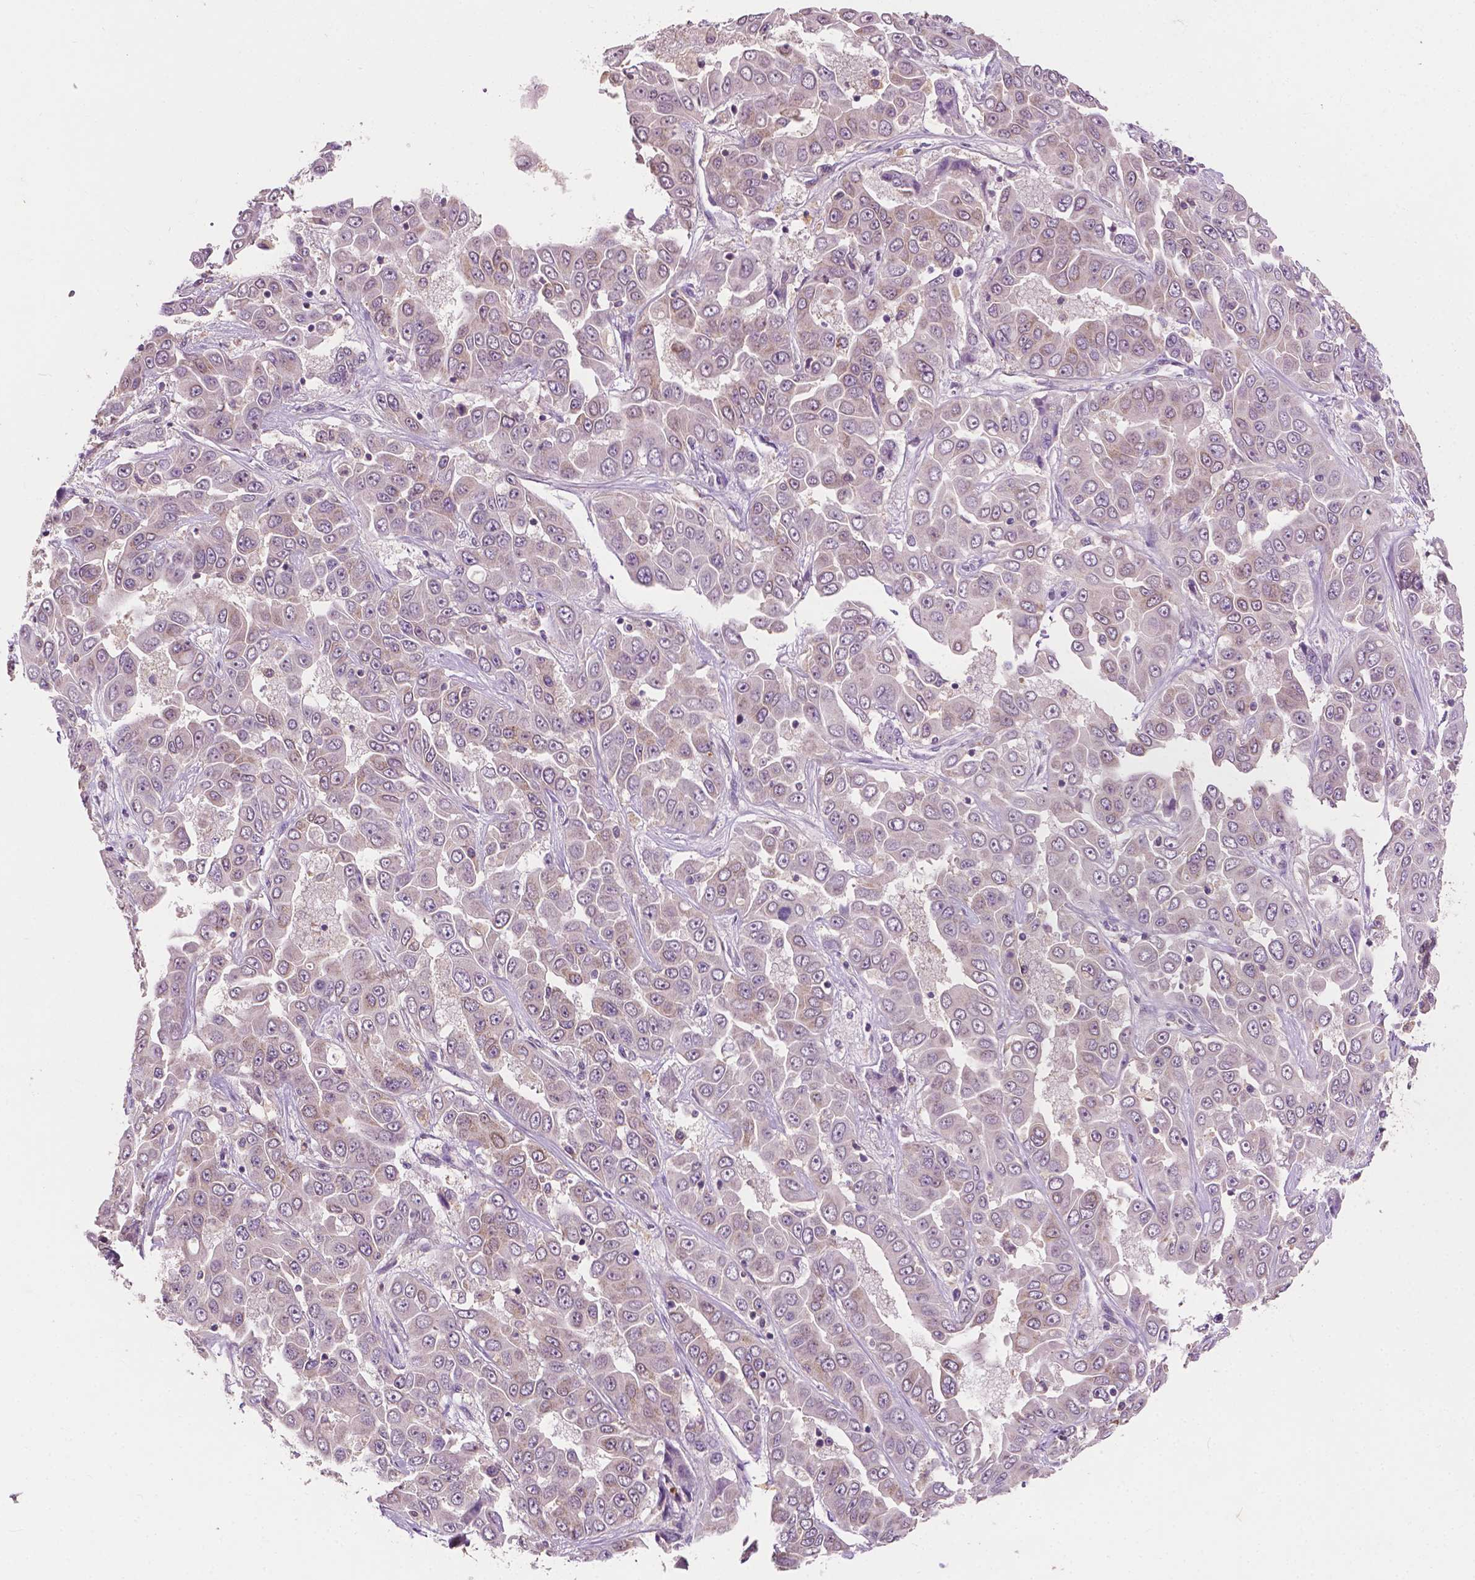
{"staining": {"intensity": "negative", "quantity": "none", "location": "none"}, "tissue": "liver cancer", "cell_type": "Tumor cells", "image_type": "cancer", "snomed": [{"axis": "morphology", "description": "Cholangiocarcinoma"}, {"axis": "topography", "description": "Liver"}], "caption": "DAB immunohistochemical staining of human liver cholangiocarcinoma reveals no significant positivity in tumor cells. The staining is performed using DAB brown chromogen with nuclei counter-stained in using hematoxylin.", "gene": "EBAG9", "patient": {"sex": "female", "age": 52}}